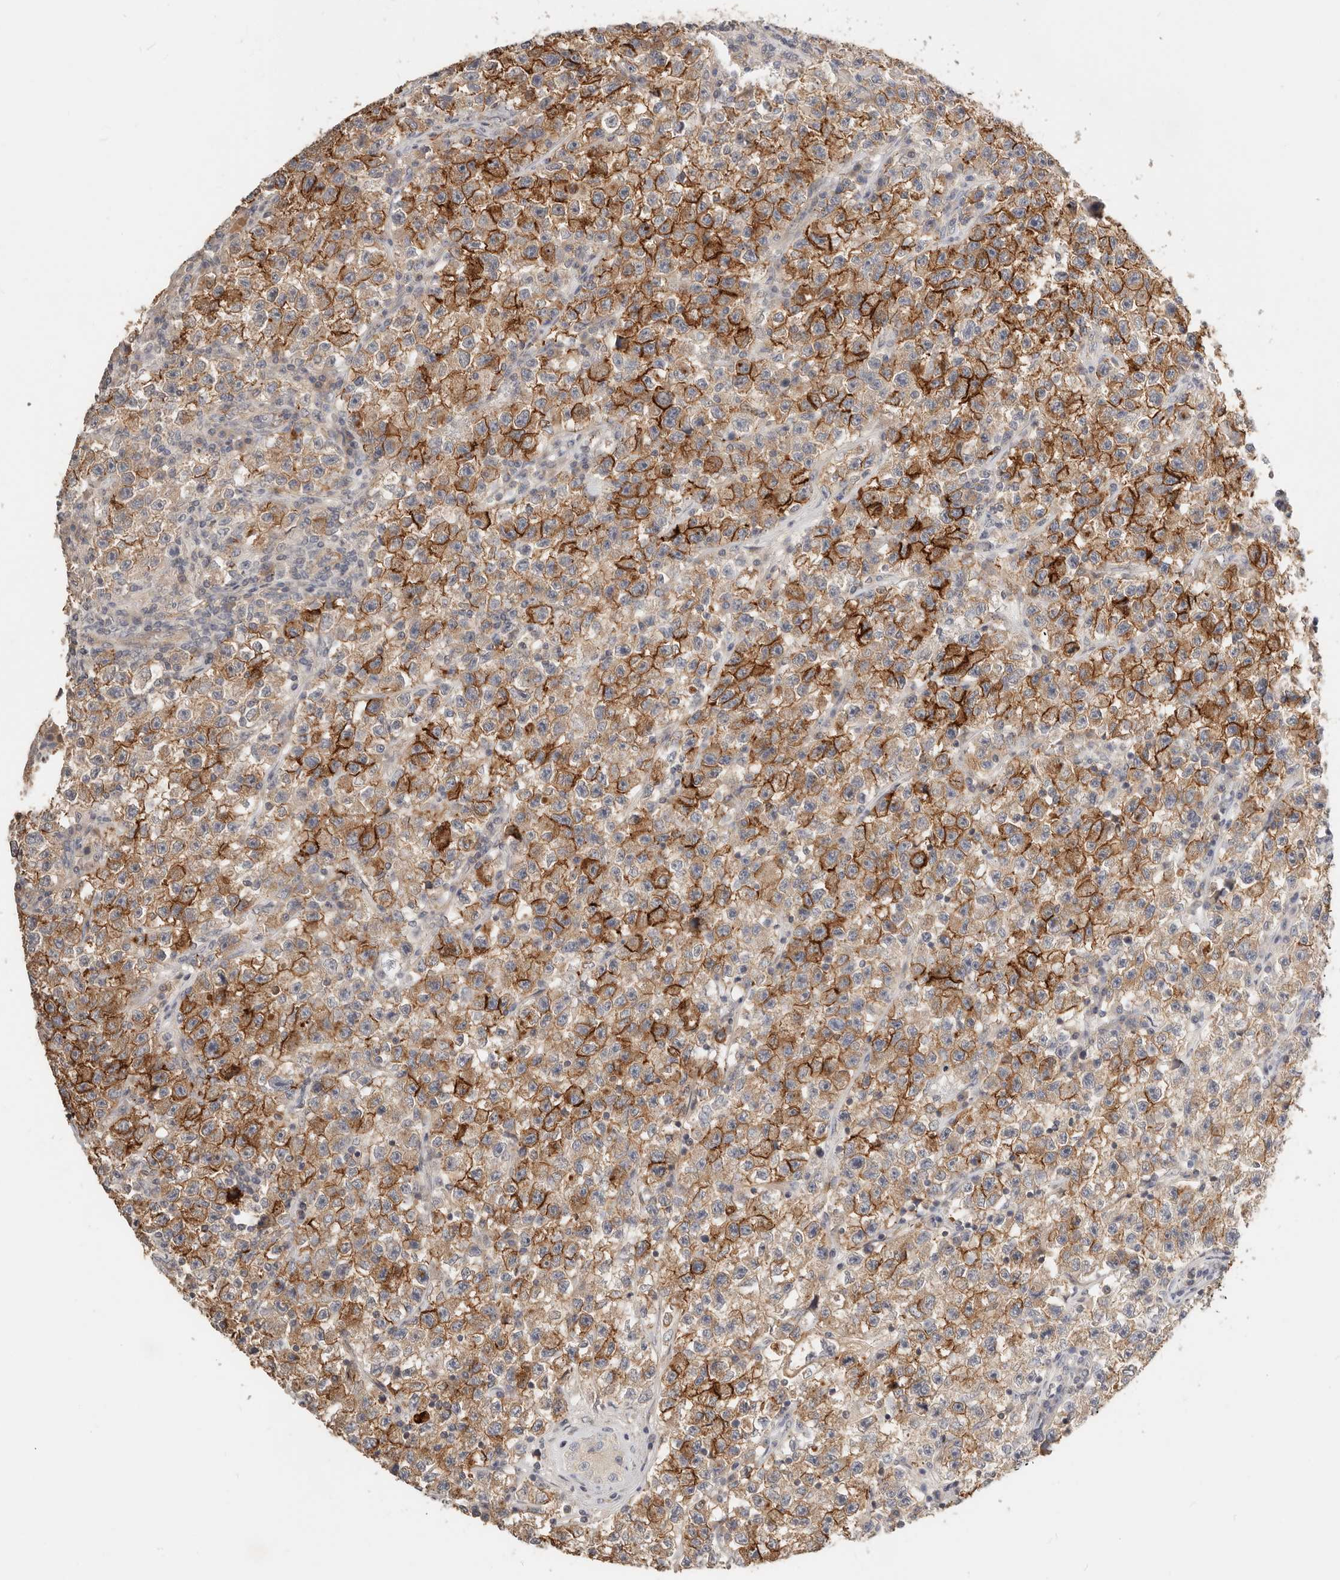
{"staining": {"intensity": "strong", "quantity": "25%-75%", "location": "cytoplasmic/membranous"}, "tissue": "testis cancer", "cell_type": "Tumor cells", "image_type": "cancer", "snomed": [{"axis": "morphology", "description": "Seminoma, NOS"}, {"axis": "topography", "description": "Testis"}], "caption": "Immunohistochemical staining of human seminoma (testis) shows strong cytoplasmic/membranous protein expression in approximately 25%-75% of tumor cells. (brown staining indicates protein expression, while blue staining denotes nuclei).", "gene": "ZRANB1", "patient": {"sex": "male", "age": 22}}